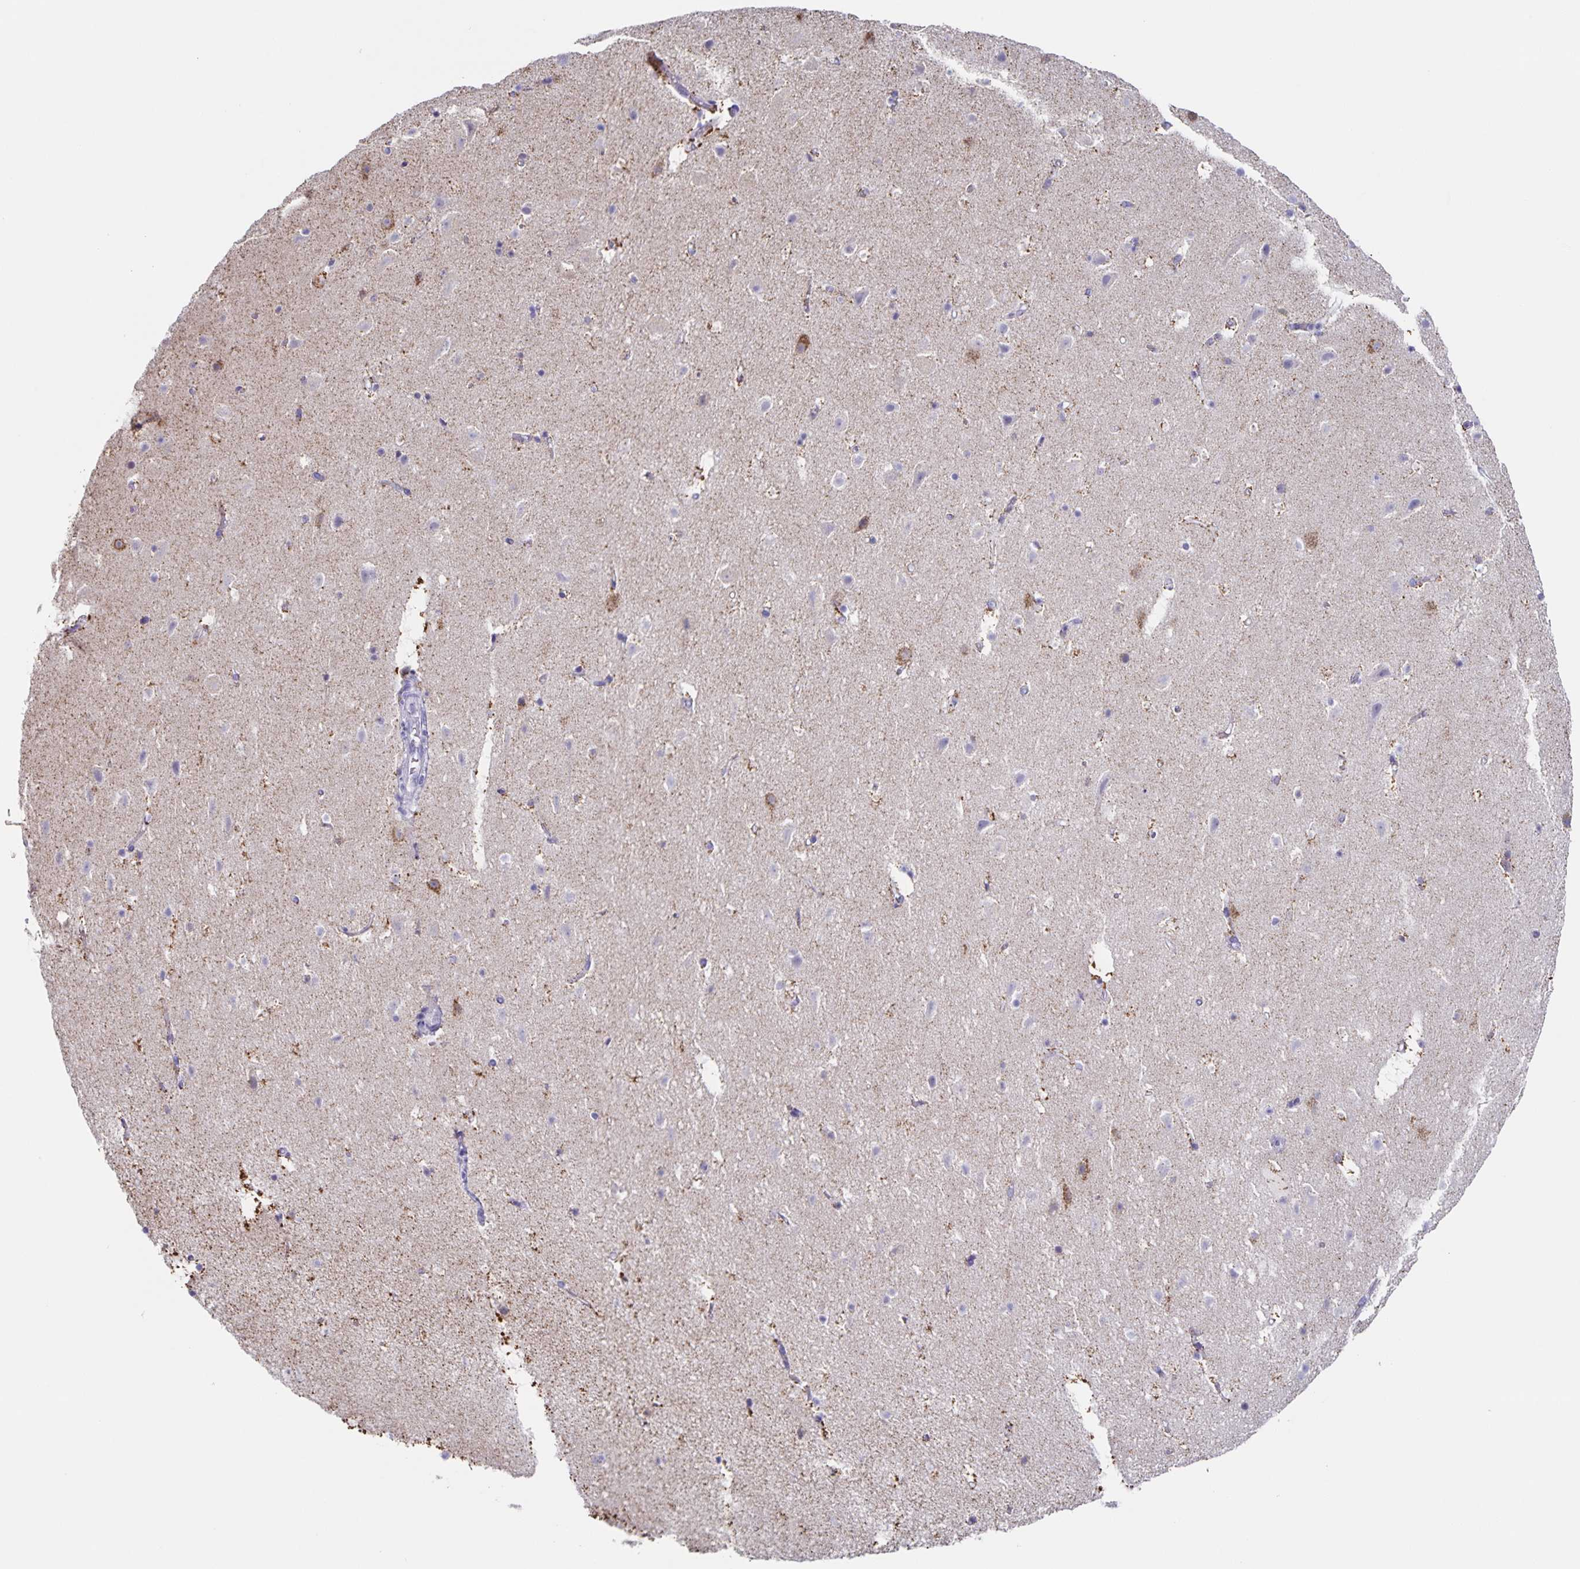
{"staining": {"intensity": "moderate", "quantity": "<25%", "location": "cytoplasmic/membranous"}, "tissue": "cerebral cortex", "cell_type": "Endothelial cells", "image_type": "normal", "snomed": [{"axis": "morphology", "description": "Normal tissue, NOS"}, {"axis": "topography", "description": "Cerebral cortex"}], "caption": "Endothelial cells reveal low levels of moderate cytoplasmic/membranous expression in approximately <25% of cells in unremarkable human cerebral cortex. Using DAB (3,3'-diaminobenzidine) (brown) and hematoxylin (blue) stains, captured at high magnification using brightfield microscopy.", "gene": "RPL36A", "patient": {"sex": "female", "age": 42}}